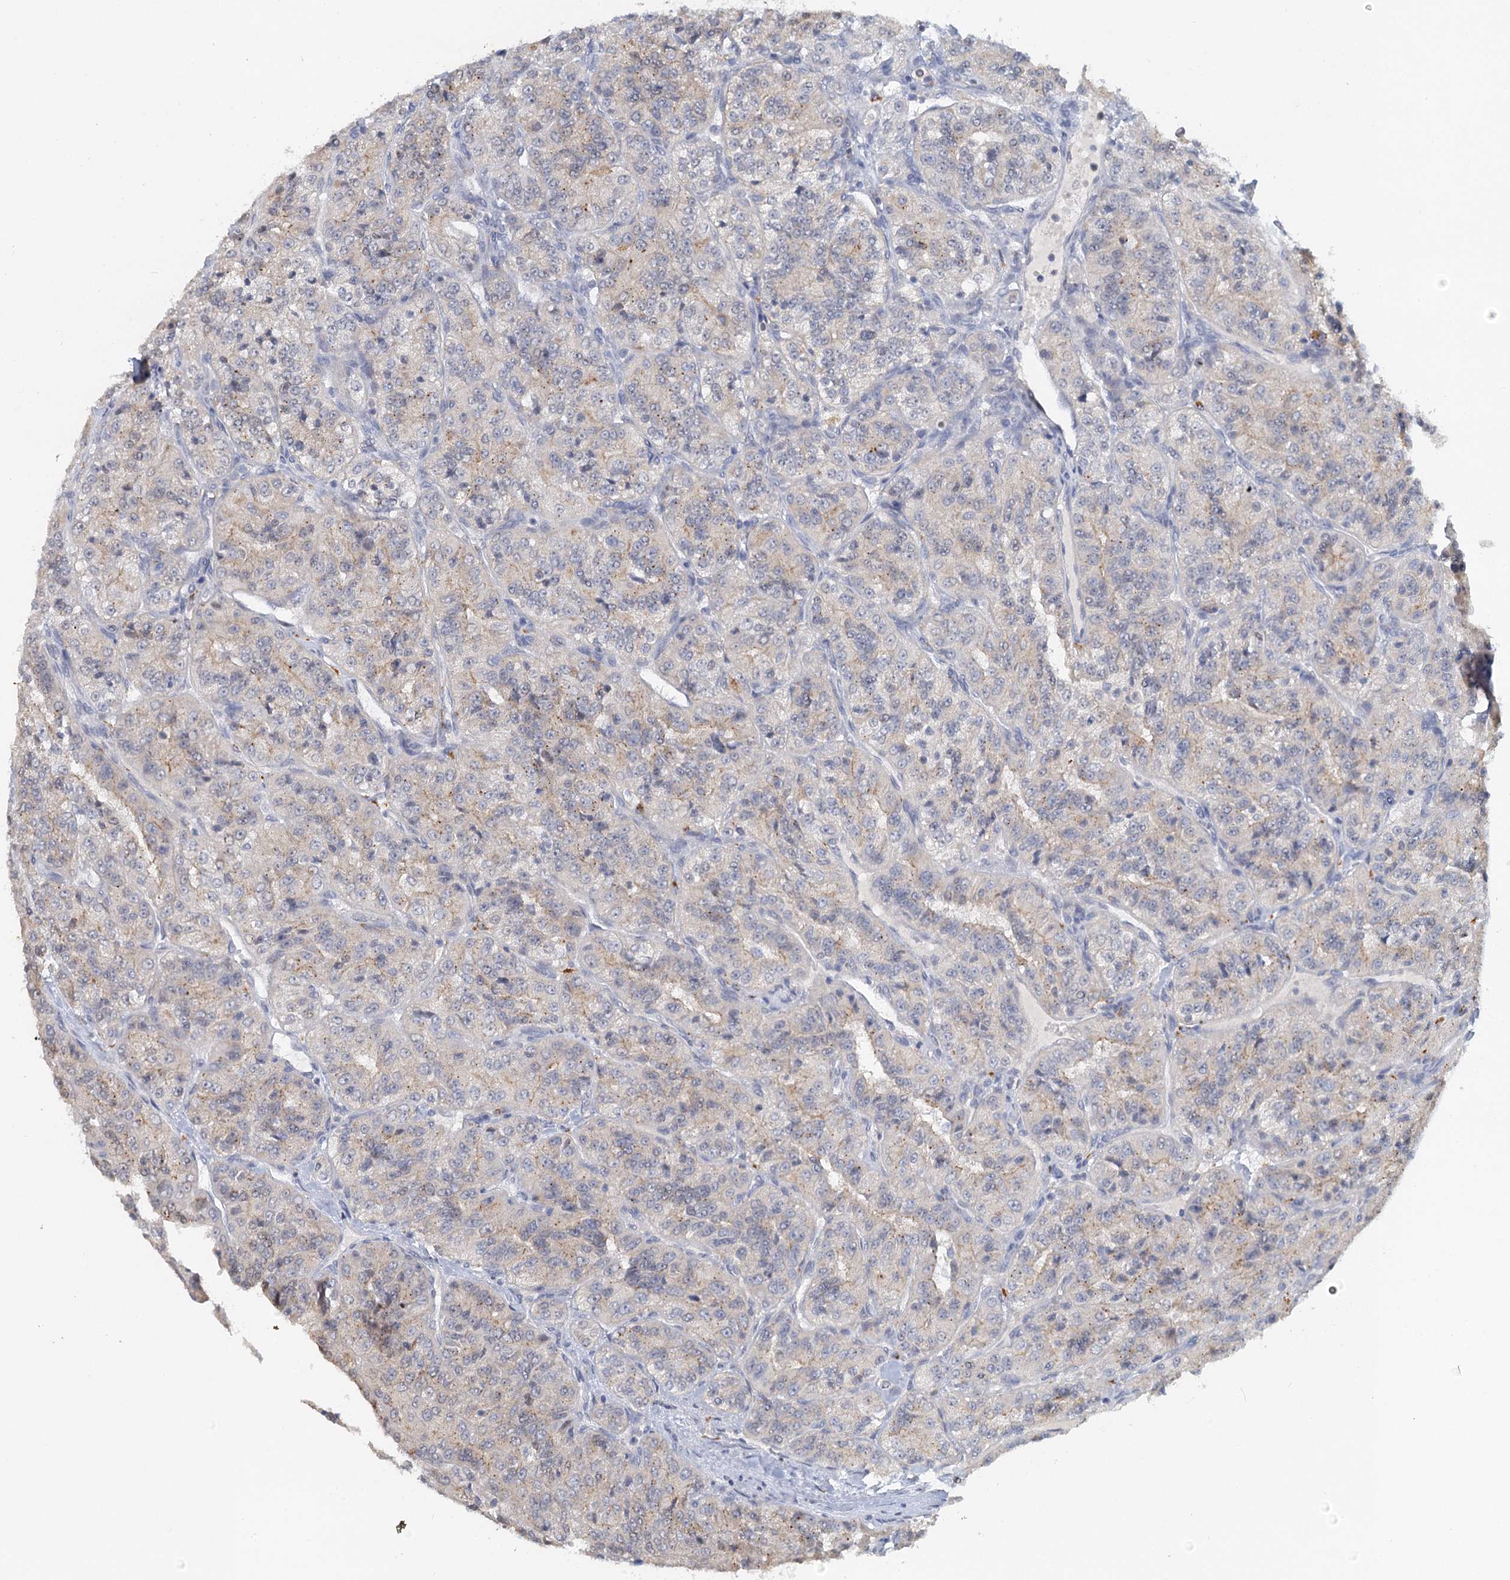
{"staining": {"intensity": "weak", "quantity": "<25%", "location": "cytoplasmic/membranous"}, "tissue": "renal cancer", "cell_type": "Tumor cells", "image_type": "cancer", "snomed": [{"axis": "morphology", "description": "Adenocarcinoma, NOS"}, {"axis": "topography", "description": "Kidney"}], "caption": "High power microscopy photomicrograph of an immunohistochemistry micrograph of renal cancer (adenocarcinoma), revealing no significant positivity in tumor cells.", "gene": "MYO7B", "patient": {"sex": "female", "age": 63}}